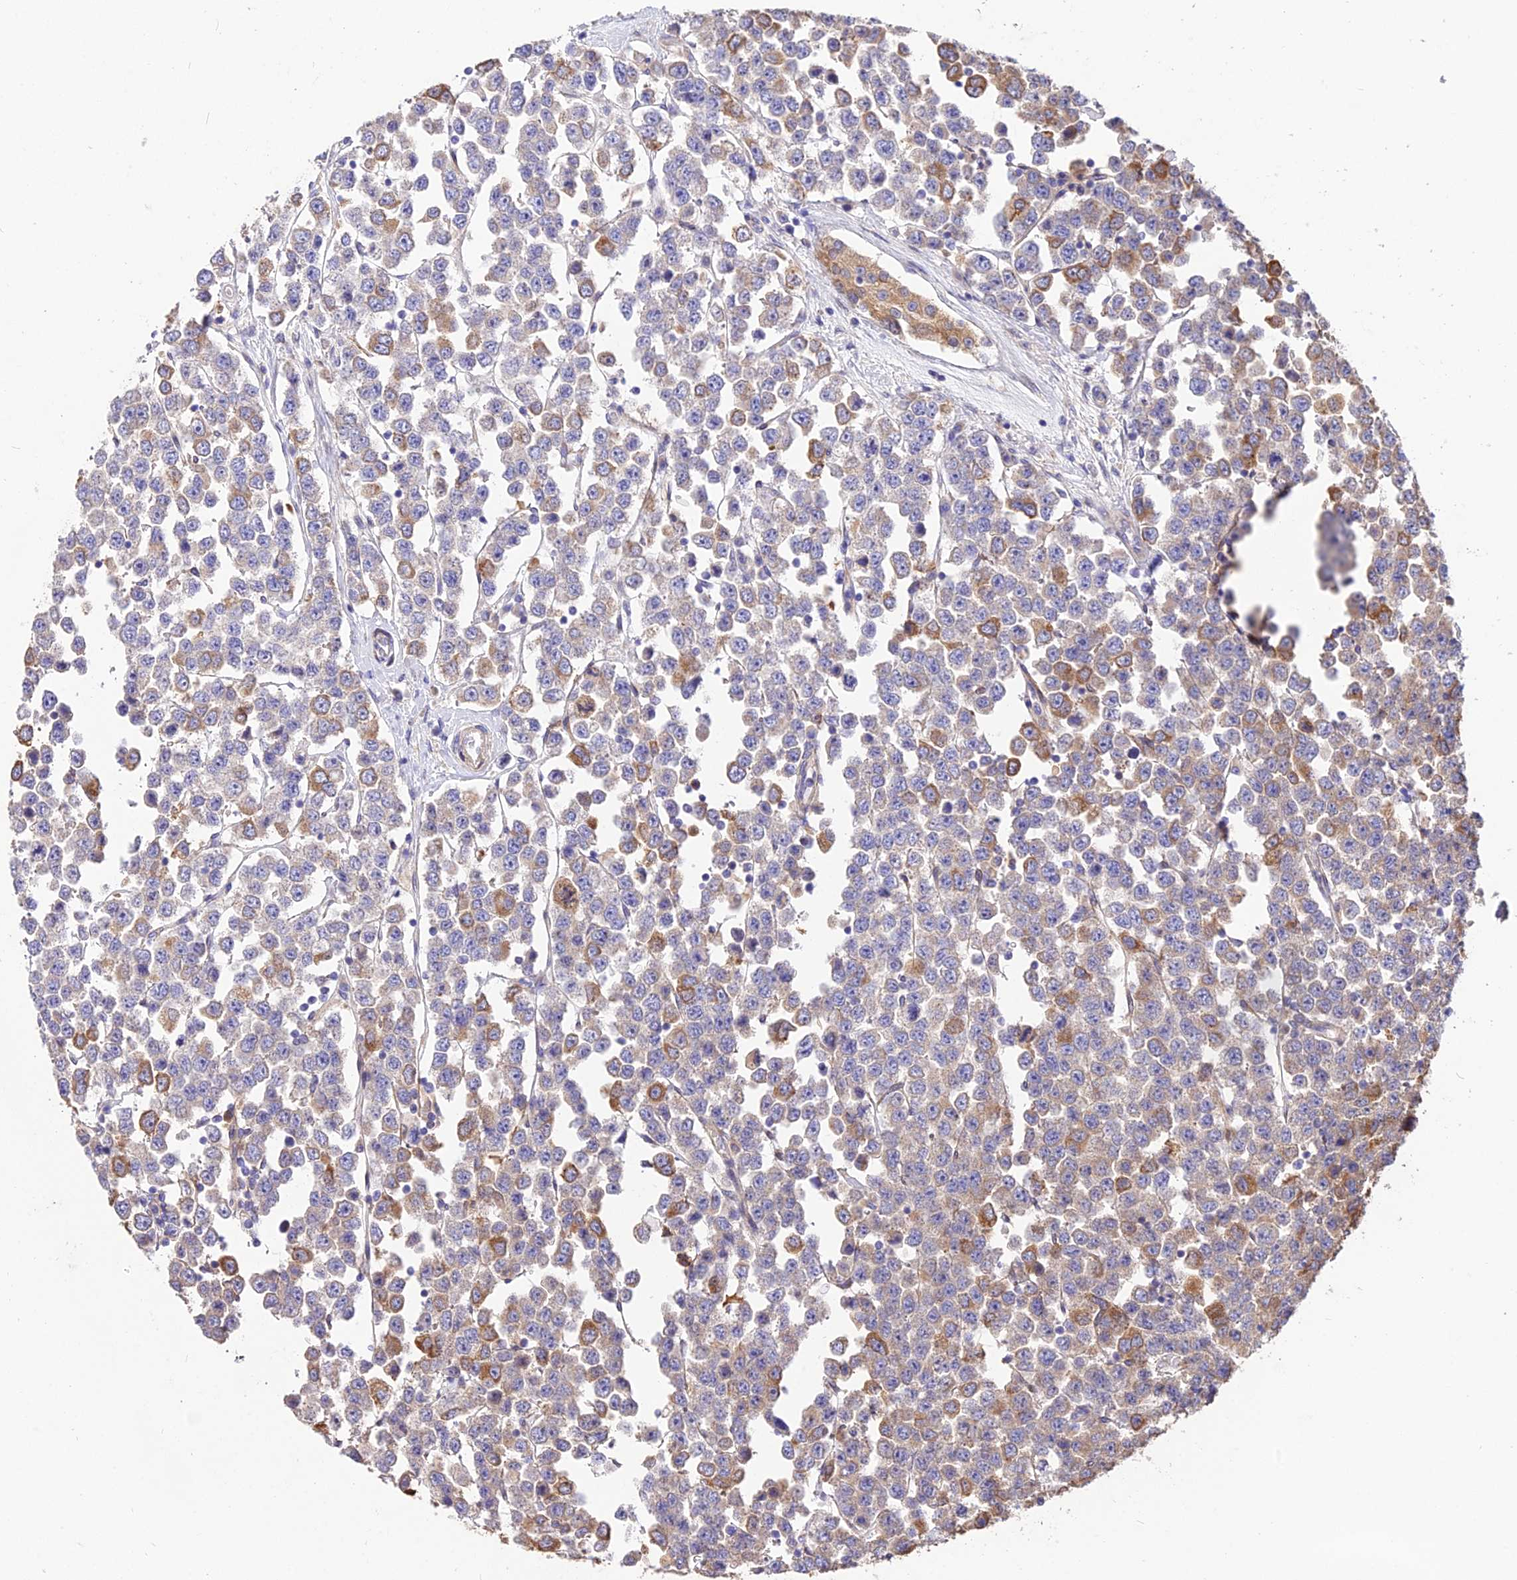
{"staining": {"intensity": "moderate", "quantity": "<25%", "location": "cytoplasmic/membranous"}, "tissue": "testis cancer", "cell_type": "Tumor cells", "image_type": "cancer", "snomed": [{"axis": "morphology", "description": "Seminoma, NOS"}, {"axis": "topography", "description": "Testis"}], "caption": "Seminoma (testis) stained with a protein marker reveals moderate staining in tumor cells.", "gene": "ROCK1", "patient": {"sex": "male", "age": 28}}